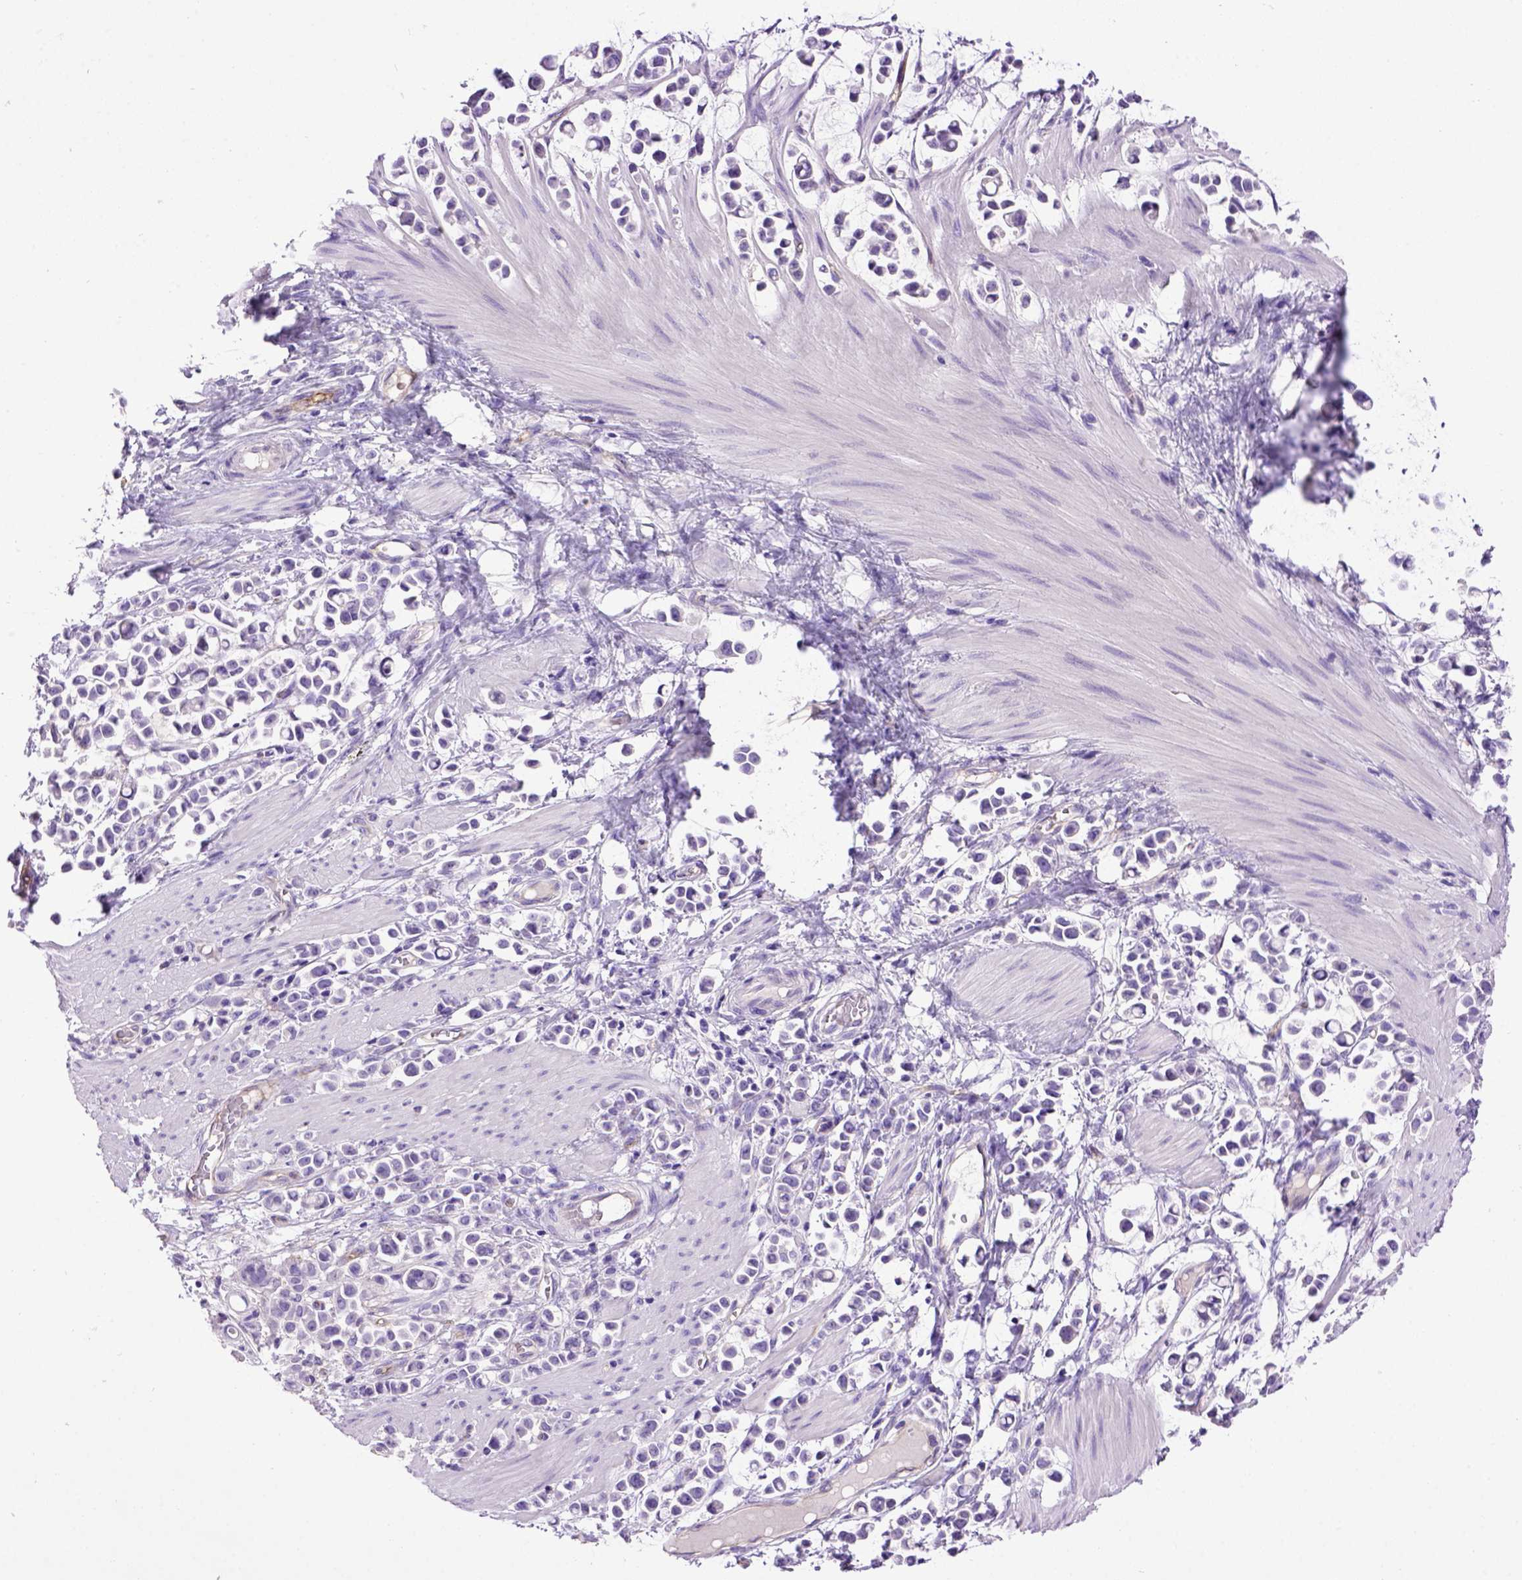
{"staining": {"intensity": "negative", "quantity": "none", "location": "none"}, "tissue": "stomach cancer", "cell_type": "Tumor cells", "image_type": "cancer", "snomed": [{"axis": "morphology", "description": "Adenocarcinoma, NOS"}, {"axis": "topography", "description": "Stomach"}], "caption": "DAB (3,3'-diaminobenzidine) immunohistochemical staining of stomach cancer exhibits no significant positivity in tumor cells. The staining is performed using DAB (3,3'-diaminobenzidine) brown chromogen with nuclei counter-stained in using hematoxylin.", "gene": "ENG", "patient": {"sex": "male", "age": 82}}